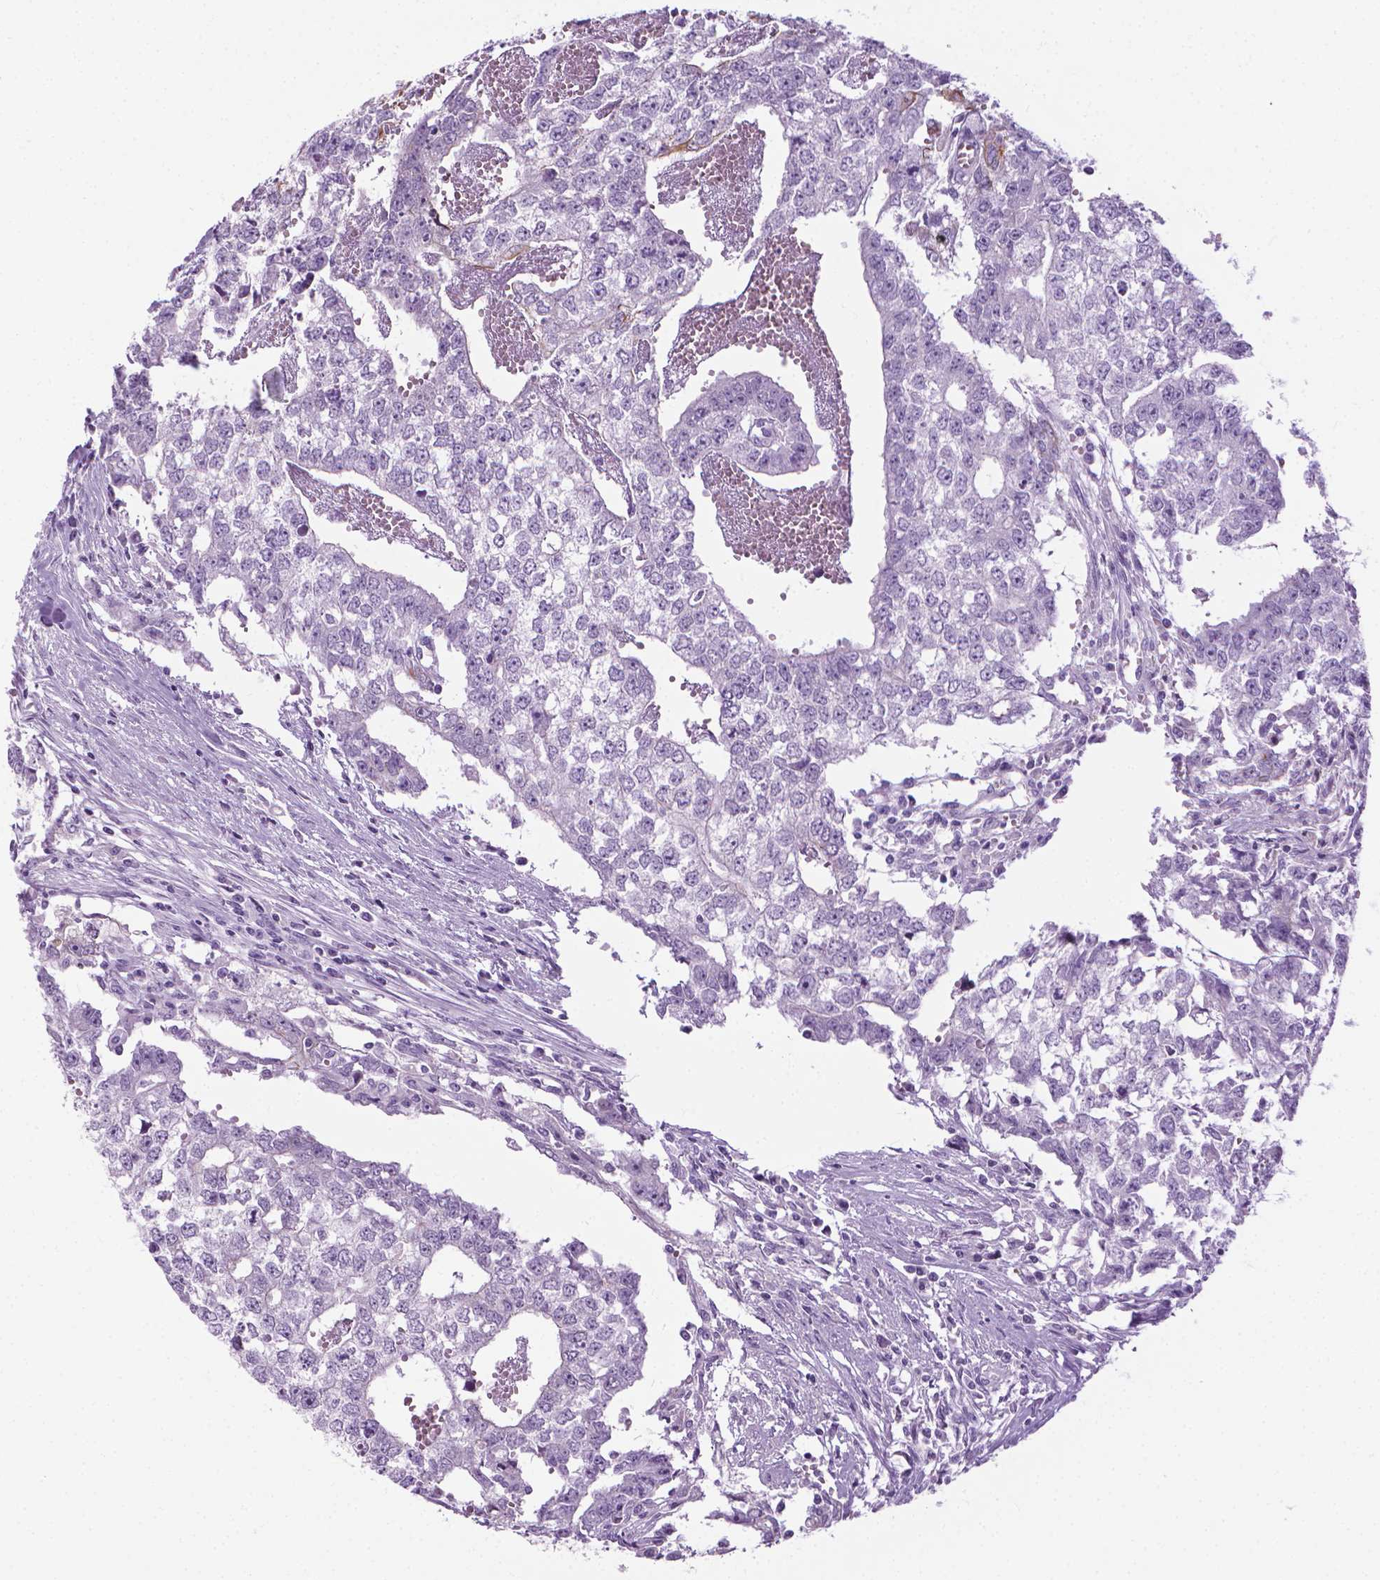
{"staining": {"intensity": "negative", "quantity": "none", "location": "none"}, "tissue": "testis cancer", "cell_type": "Tumor cells", "image_type": "cancer", "snomed": [{"axis": "morphology", "description": "Carcinoma, Embryonal, NOS"}, {"axis": "morphology", "description": "Teratoma, malignant, NOS"}, {"axis": "topography", "description": "Testis"}], "caption": "Photomicrograph shows no protein staining in tumor cells of testis cancer (embryonal carcinoma) tissue.", "gene": "HTR2B", "patient": {"sex": "male", "age": 24}}